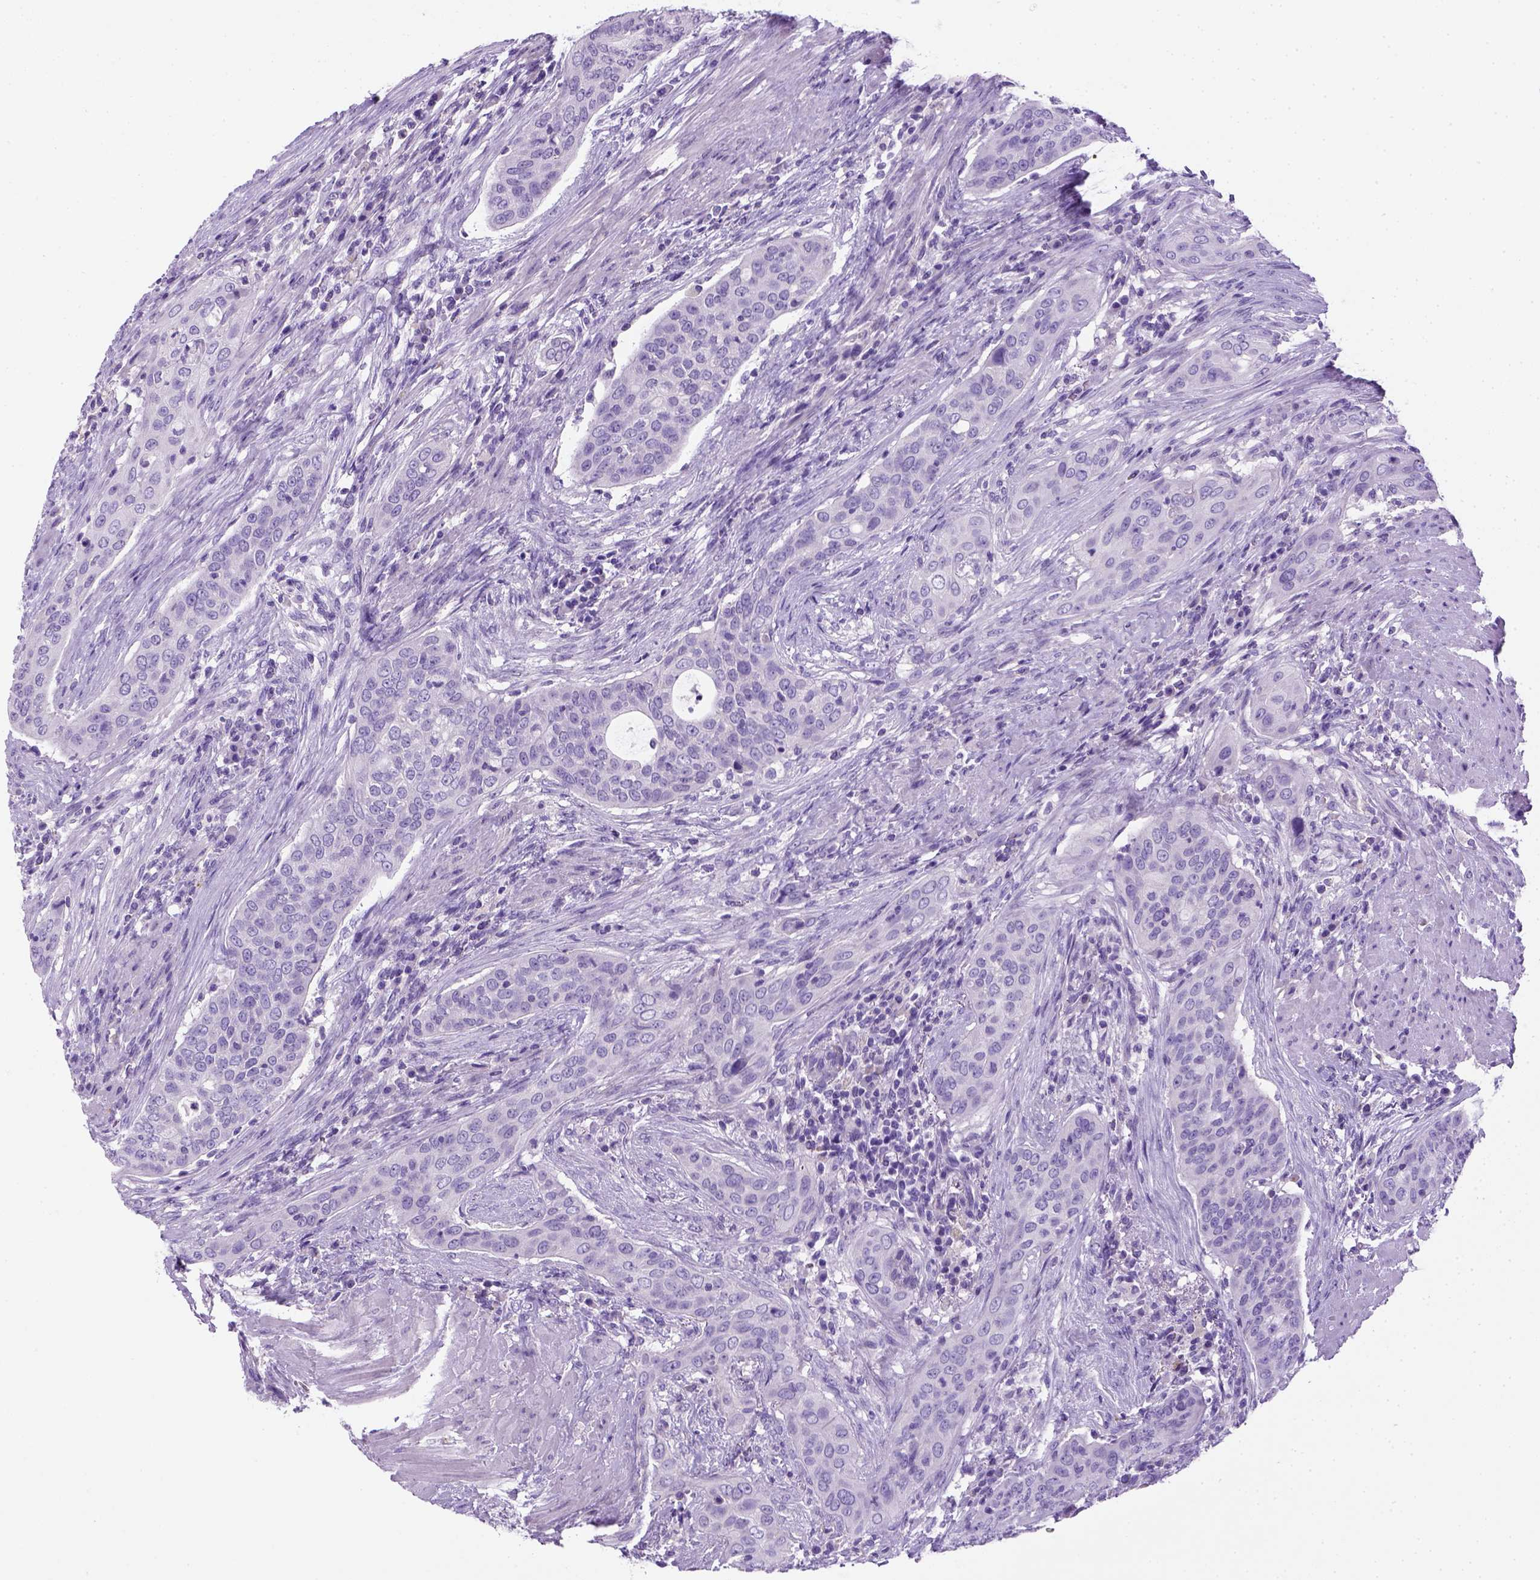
{"staining": {"intensity": "negative", "quantity": "none", "location": "none"}, "tissue": "urothelial cancer", "cell_type": "Tumor cells", "image_type": "cancer", "snomed": [{"axis": "morphology", "description": "Urothelial carcinoma, High grade"}, {"axis": "topography", "description": "Urinary bladder"}], "caption": "IHC histopathology image of human urothelial cancer stained for a protein (brown), which displays no expression in tumor cells.", "gene": "KRT71", "patient": {"sex": "male", "age": 82}}